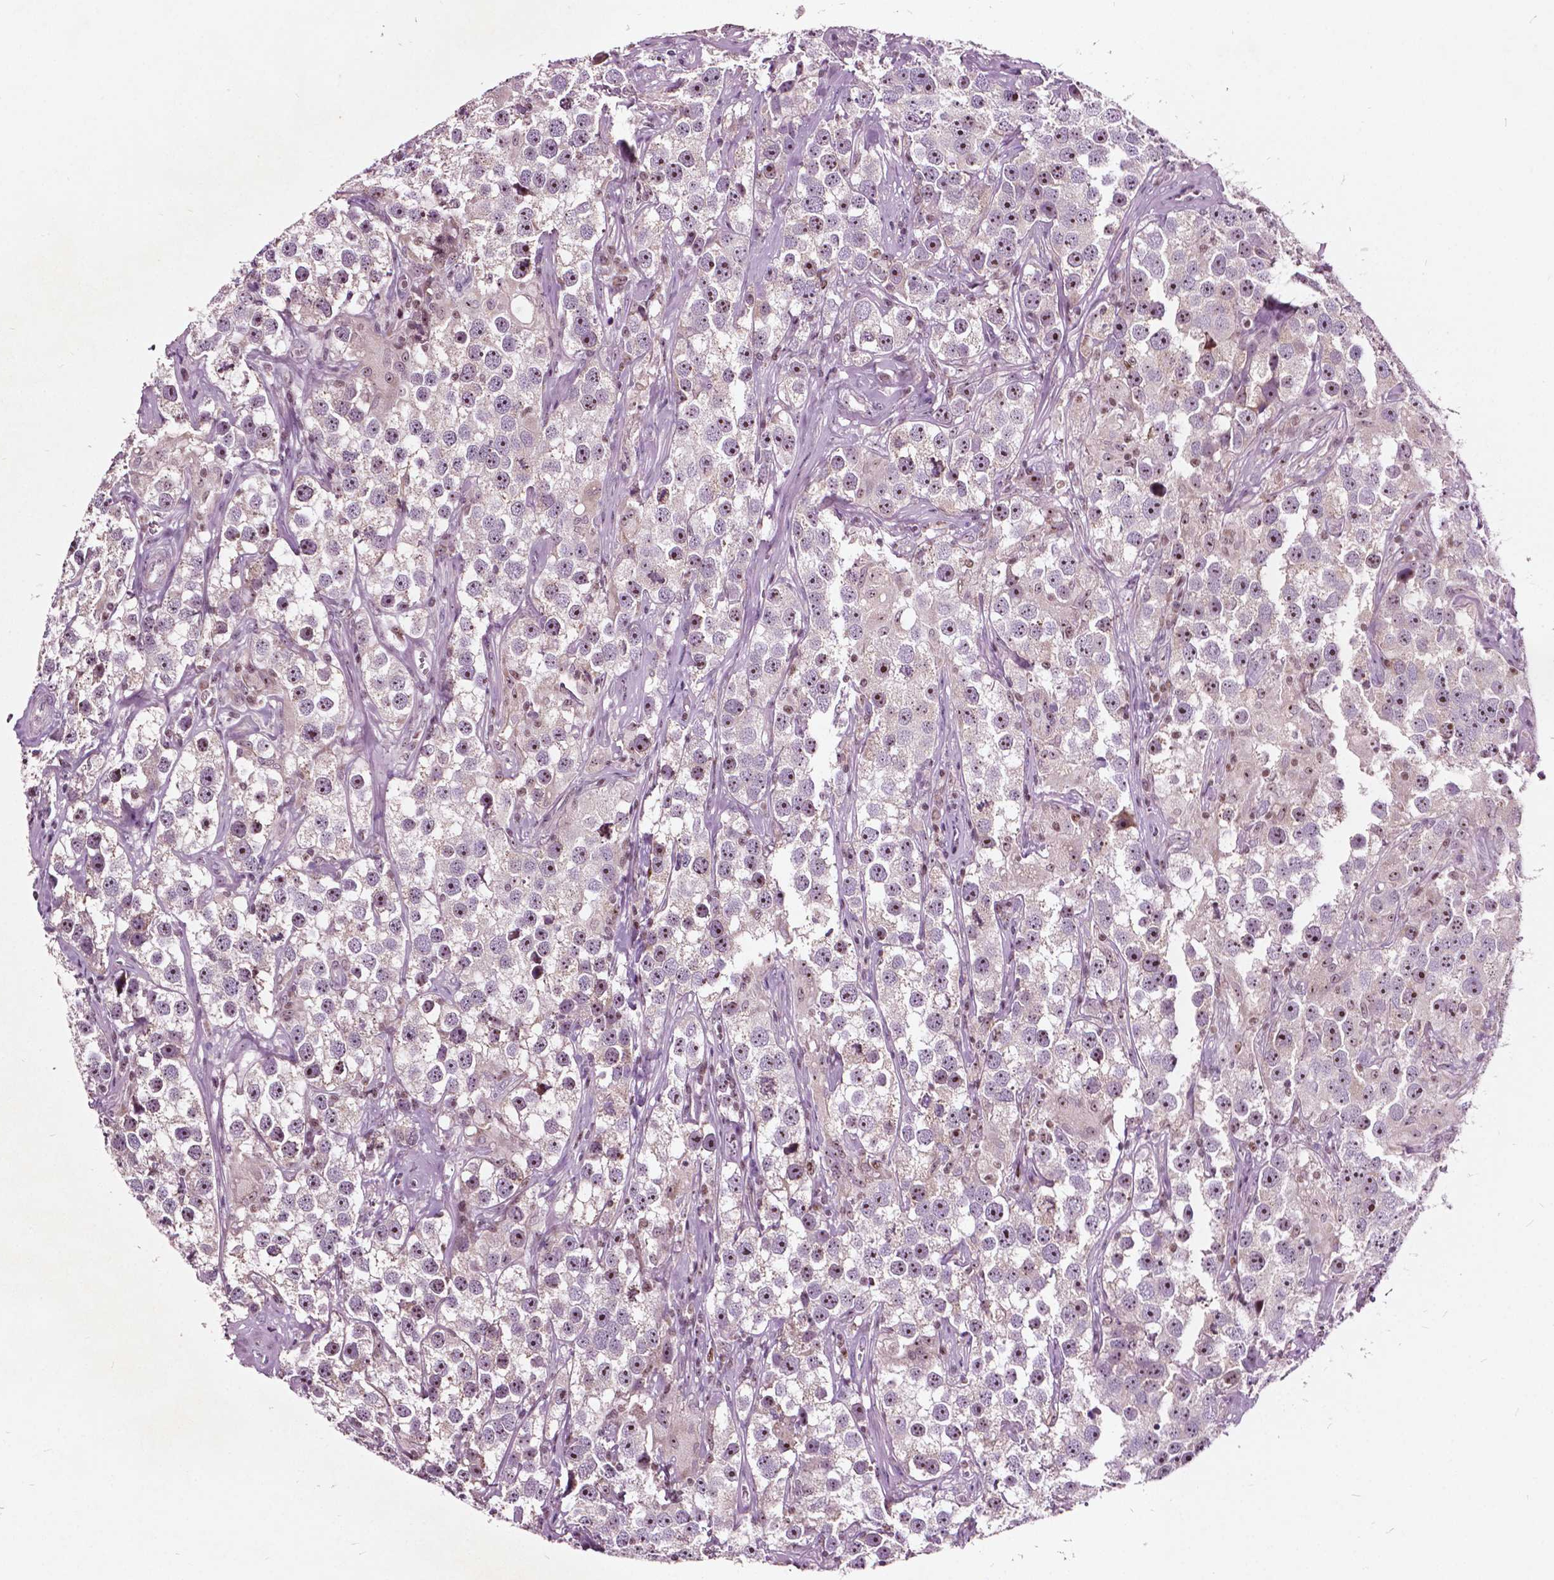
{"staining": {"intensity": "moderate", "quantity": ">75%", "location": "nuclear"}, "tissue": "testis cancer", "cell_type": "Tumor cells", "image_type": "cancer", "snomed": [{"axis": "morphology", "description": "Seminoma, NOS"}, {"axis": "topography", "description": "Testis"}], "caption": "Immunohistochemistry (IHC) histopathology image of neoplastic tissue: human seminoma (testis) stained using IHC reveals medium levels of moderate protein expression localized specifically in the nuclear of tumor cells, appearing as a nuclear brown color.", "gene": "ODF3L2", "patient": {"sex": "male", "age": 49}}